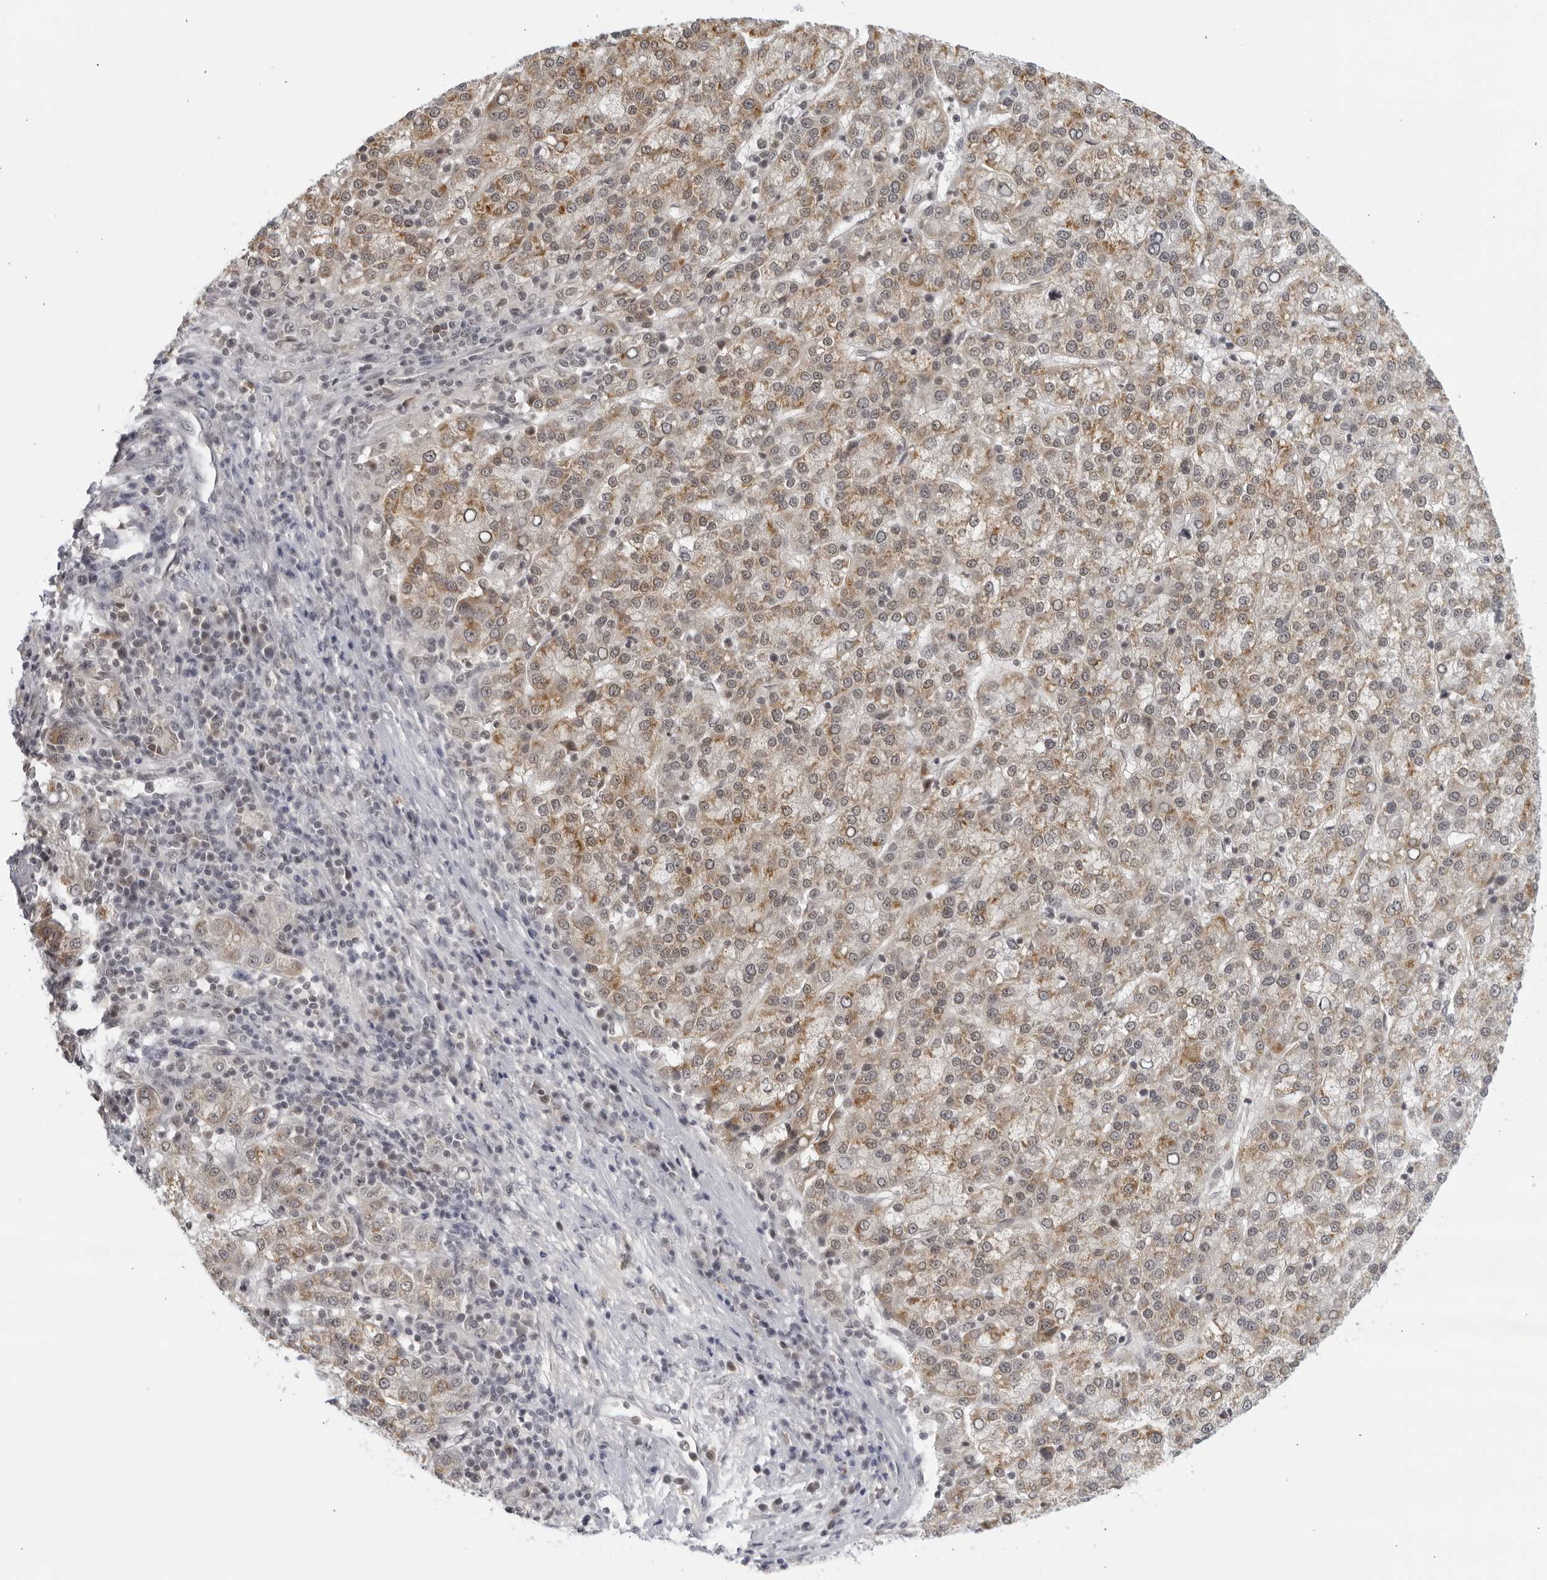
{"staining": {"intensity": "moderate", "quantity": "25%-75%", "location": "cytoplasmic/membranous"}, "tissue": "liver cancer", "cell_type": "Tumor cells", "image_type": "cancer", "snomed": [{"axis": "morphology", "description": "Carcinoma, Hepatocellular, NOS"}, {"axis": "topography", "description": "Liver"}], "caption": "Liver hepatocellular carcinoma stained with a protein marker shows moderate staining in tumor cells.", "gene": "RAB11FIP3", "patient": {"sex": "female", "age": 58}}